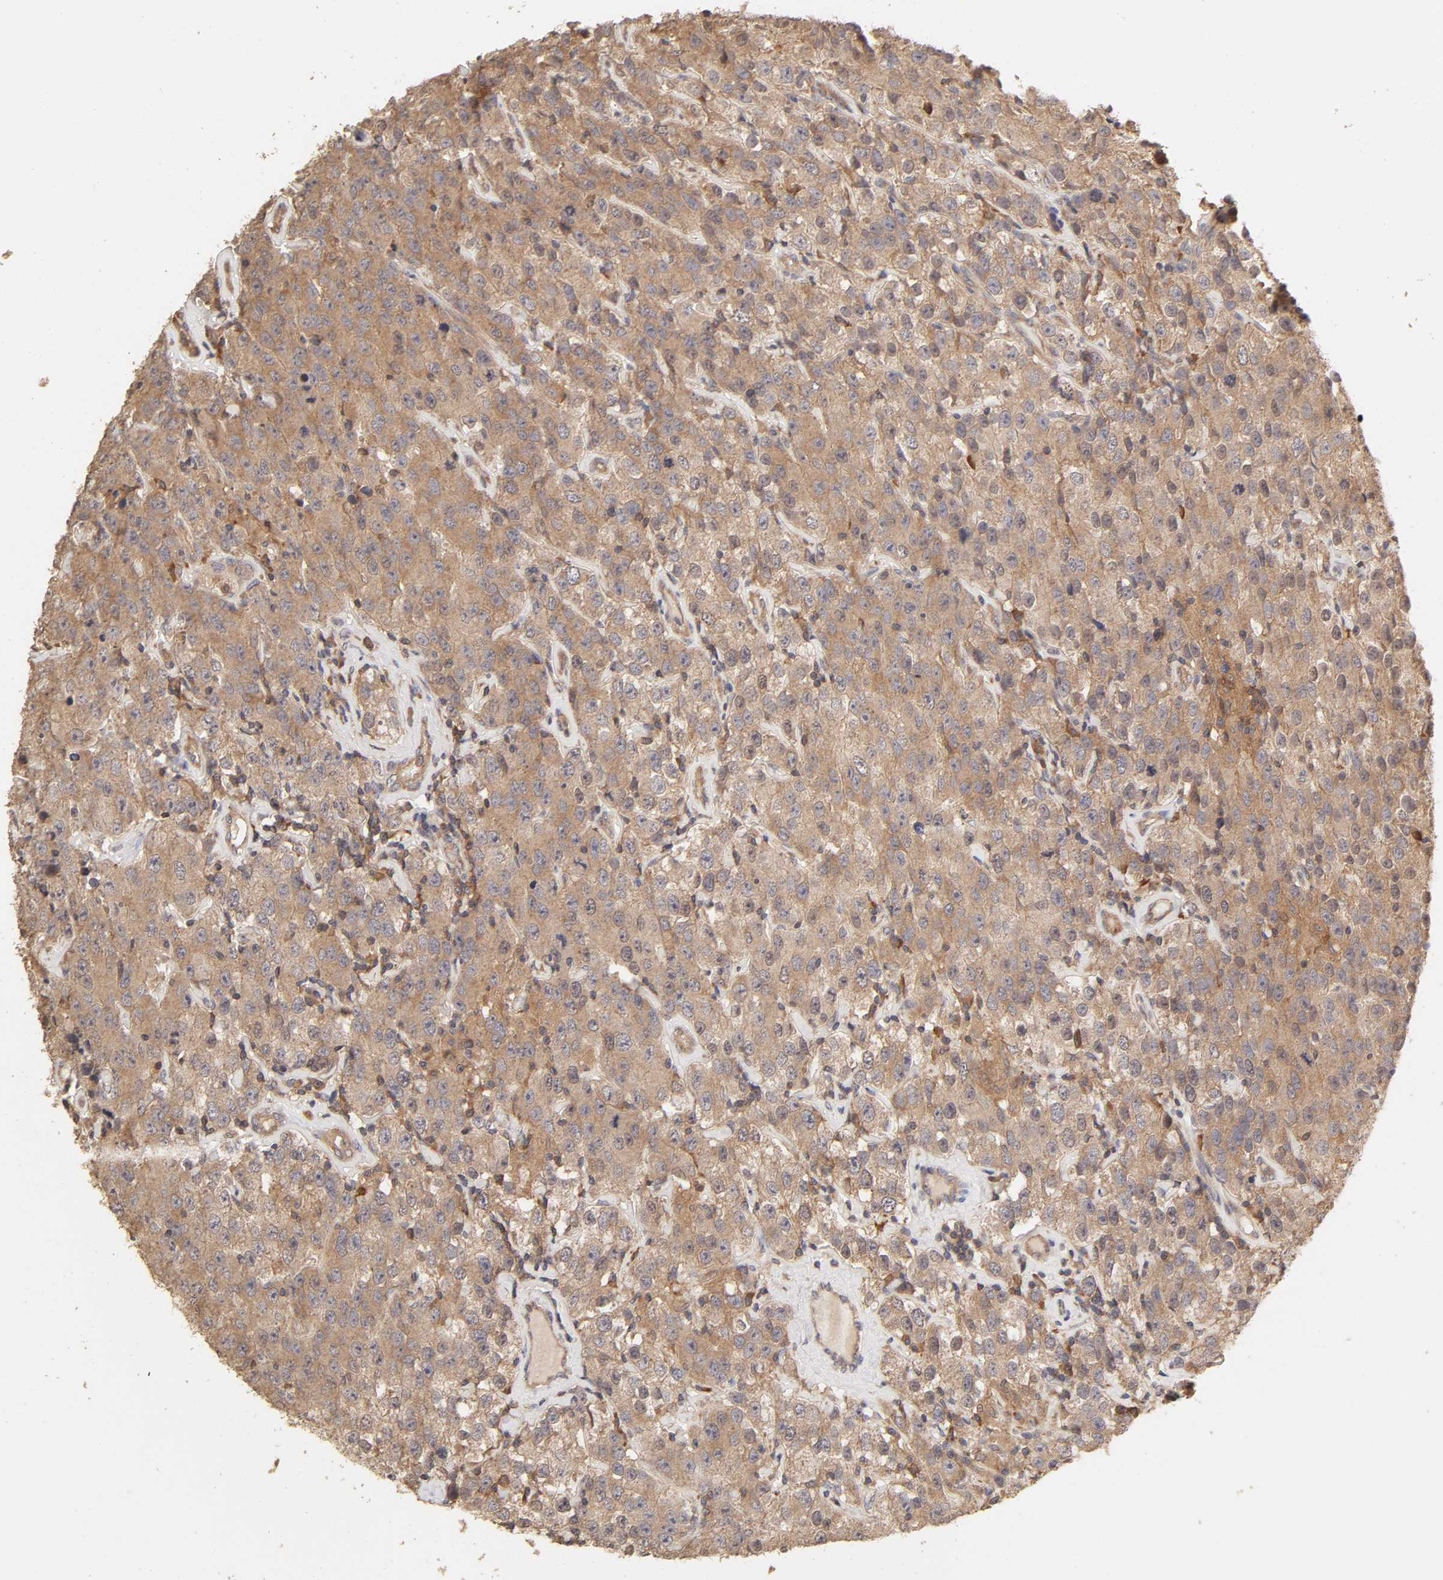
{"staining": {"intensity": "moderate", "quantity": ">75%", "location": "cytoplasmic/membranous"}, "tissue": "testis cancer", "cell_type": "Tumor cells", "image_type": "cancer", "snomed": [{"axis": "morphology", "description": "Seminoma, NOS"}, {"axis": "topography", "description": "Testis"}], "caption": "Moderate cytoplasmic/membranous protein staining is seen in about >75% of tumor cells in testis cancer (seminoma).", "gene": "AP1G2", "patient": {"sex": "male", "age": 52}}